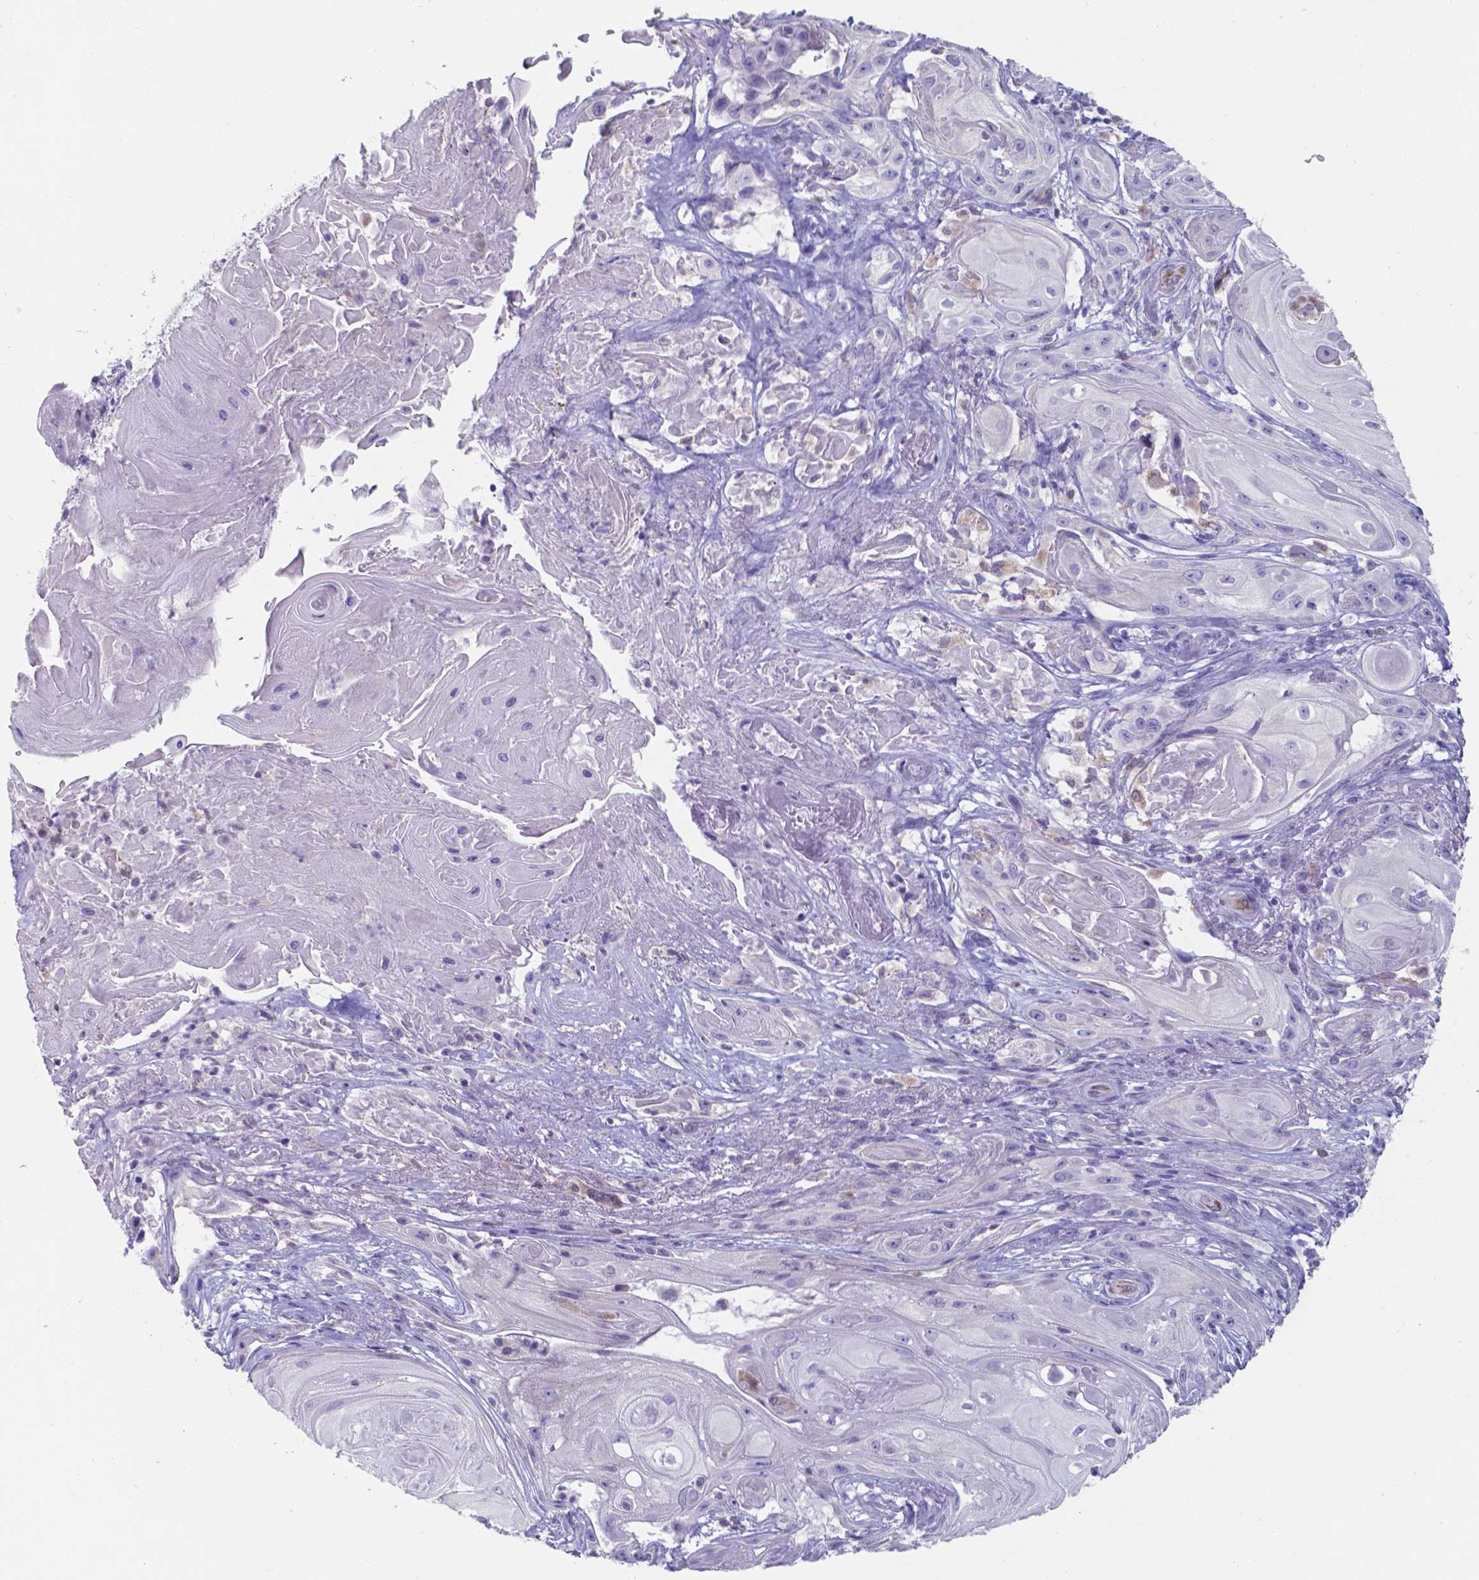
{"staining": {"intensity": "negative", "quantity": "none", "location": "none"}, "tissue": "skin cancer", "cell_type": "Tumor cells", "image_type": "cancer", "snomed": [{"axis": "morphology", "description": "Squamous cell carcinoma, NOS"}, {"axis": "topography", "description": "Skin"}], "caption": "The photomicrograph demonstrates no significant staining in tumor cells of skin cancer (squamous cell carcinoma).", "gene": "UBE2J1", "patient": {"sex": "male", "age": 62}}